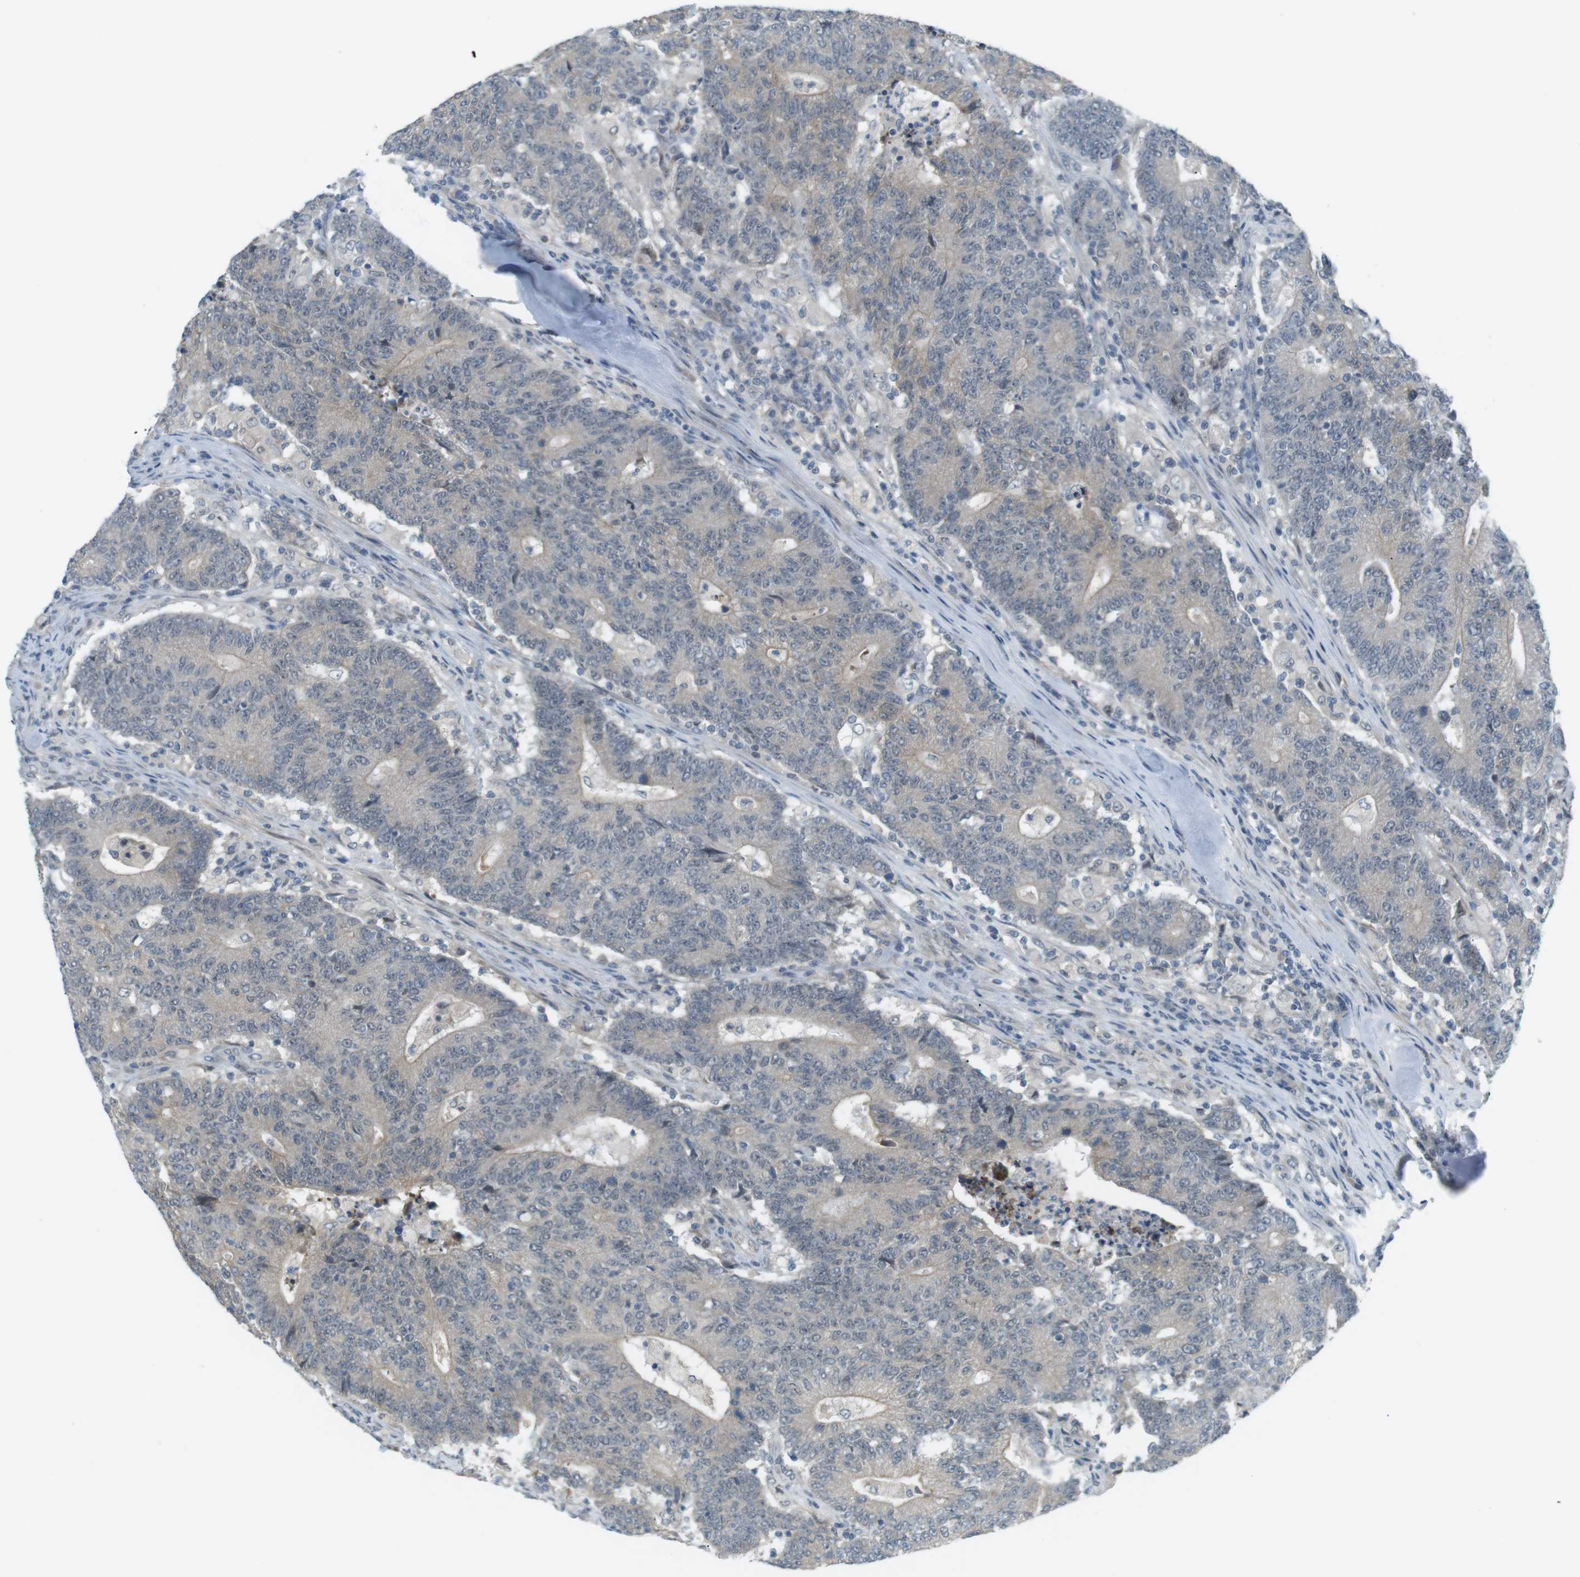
{"staining": {"intensity": "negative", "quantity": "none", "location": "none"}, "tissue": "colorectal cancer", "cell_type": "Tumor cells", "image_type": "cancer", "snomed": [{"axis": "morphology", "description": "Normal tissue, NOS"}, {"axis": "morphology", "description": "Adenocarcinoma, NOS"}, {"axis": "topography", "description": "Colon"}], "caption": "This is a histopathology image of immunohistochemistry (IHC) staining of colorectal adenocarcinoma, which shows no expression in tumor cells. (Stains: DAB (3,3'-diaminobenzidine) immunohistochemistry (IHC) with hematoxylin counter stain, Microscopy: brightfield microscopy at high magnification).", "gene": "RTN3", "patient": {"sex": "female", "age": 75}}